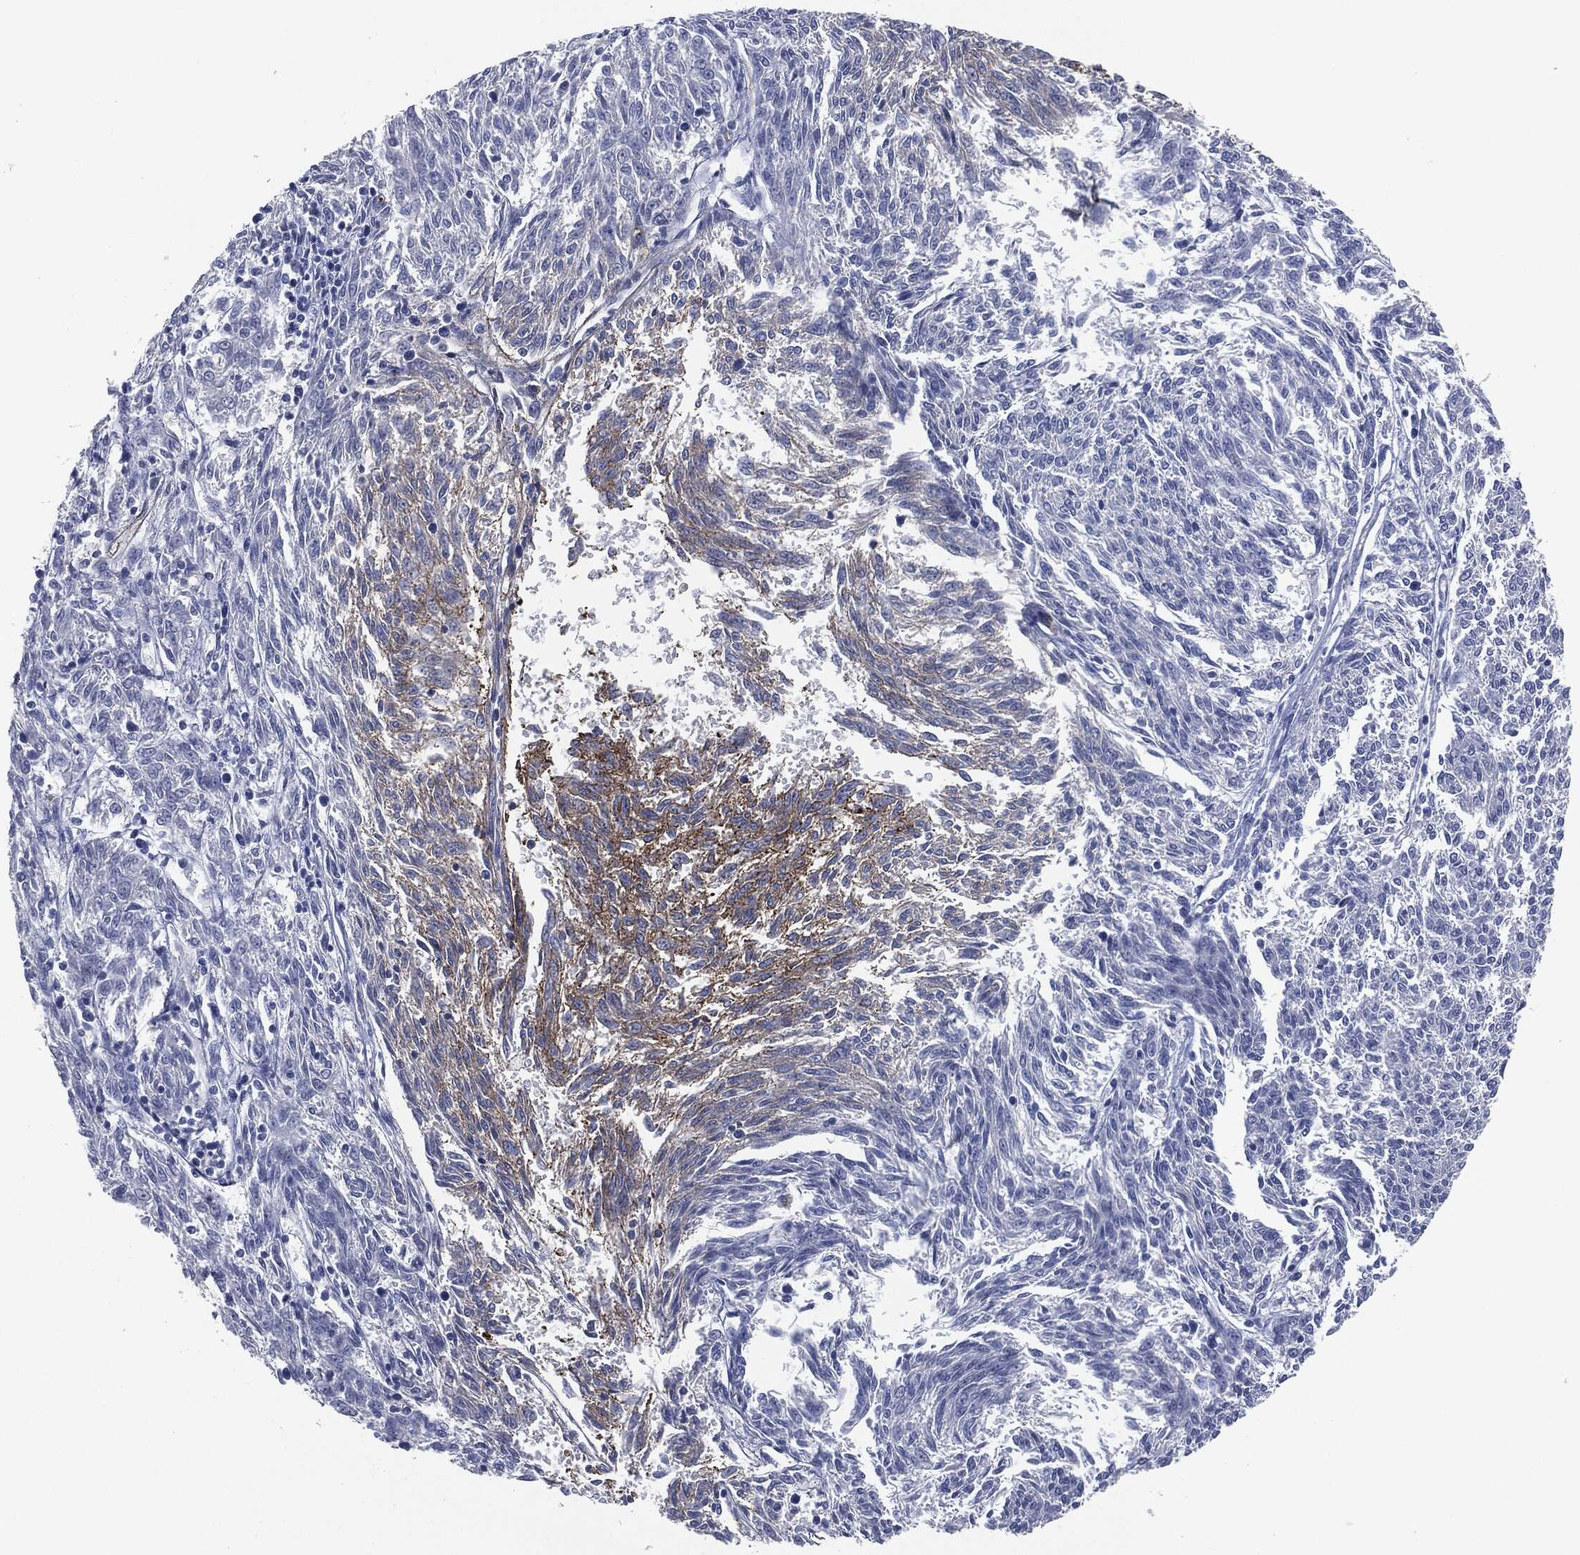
{"staining": {"intensity": "negative", "quantity": "none", "location": "none"}, "tissue": "melanoma", "cell_type": "Tumor cells", "image_type": "cancer", "snomed": [{"axis": "morphology", "description": "Malignant melanoma, NOS"}, {"axis": "topography", "description": "Skin"}], "caption": "Melanoma stained for a protein using immunohistochemistry (IHC) shows no expression tumor cells.", "gene": "APOB", "patient": {"sex": "female", "age": 72}}